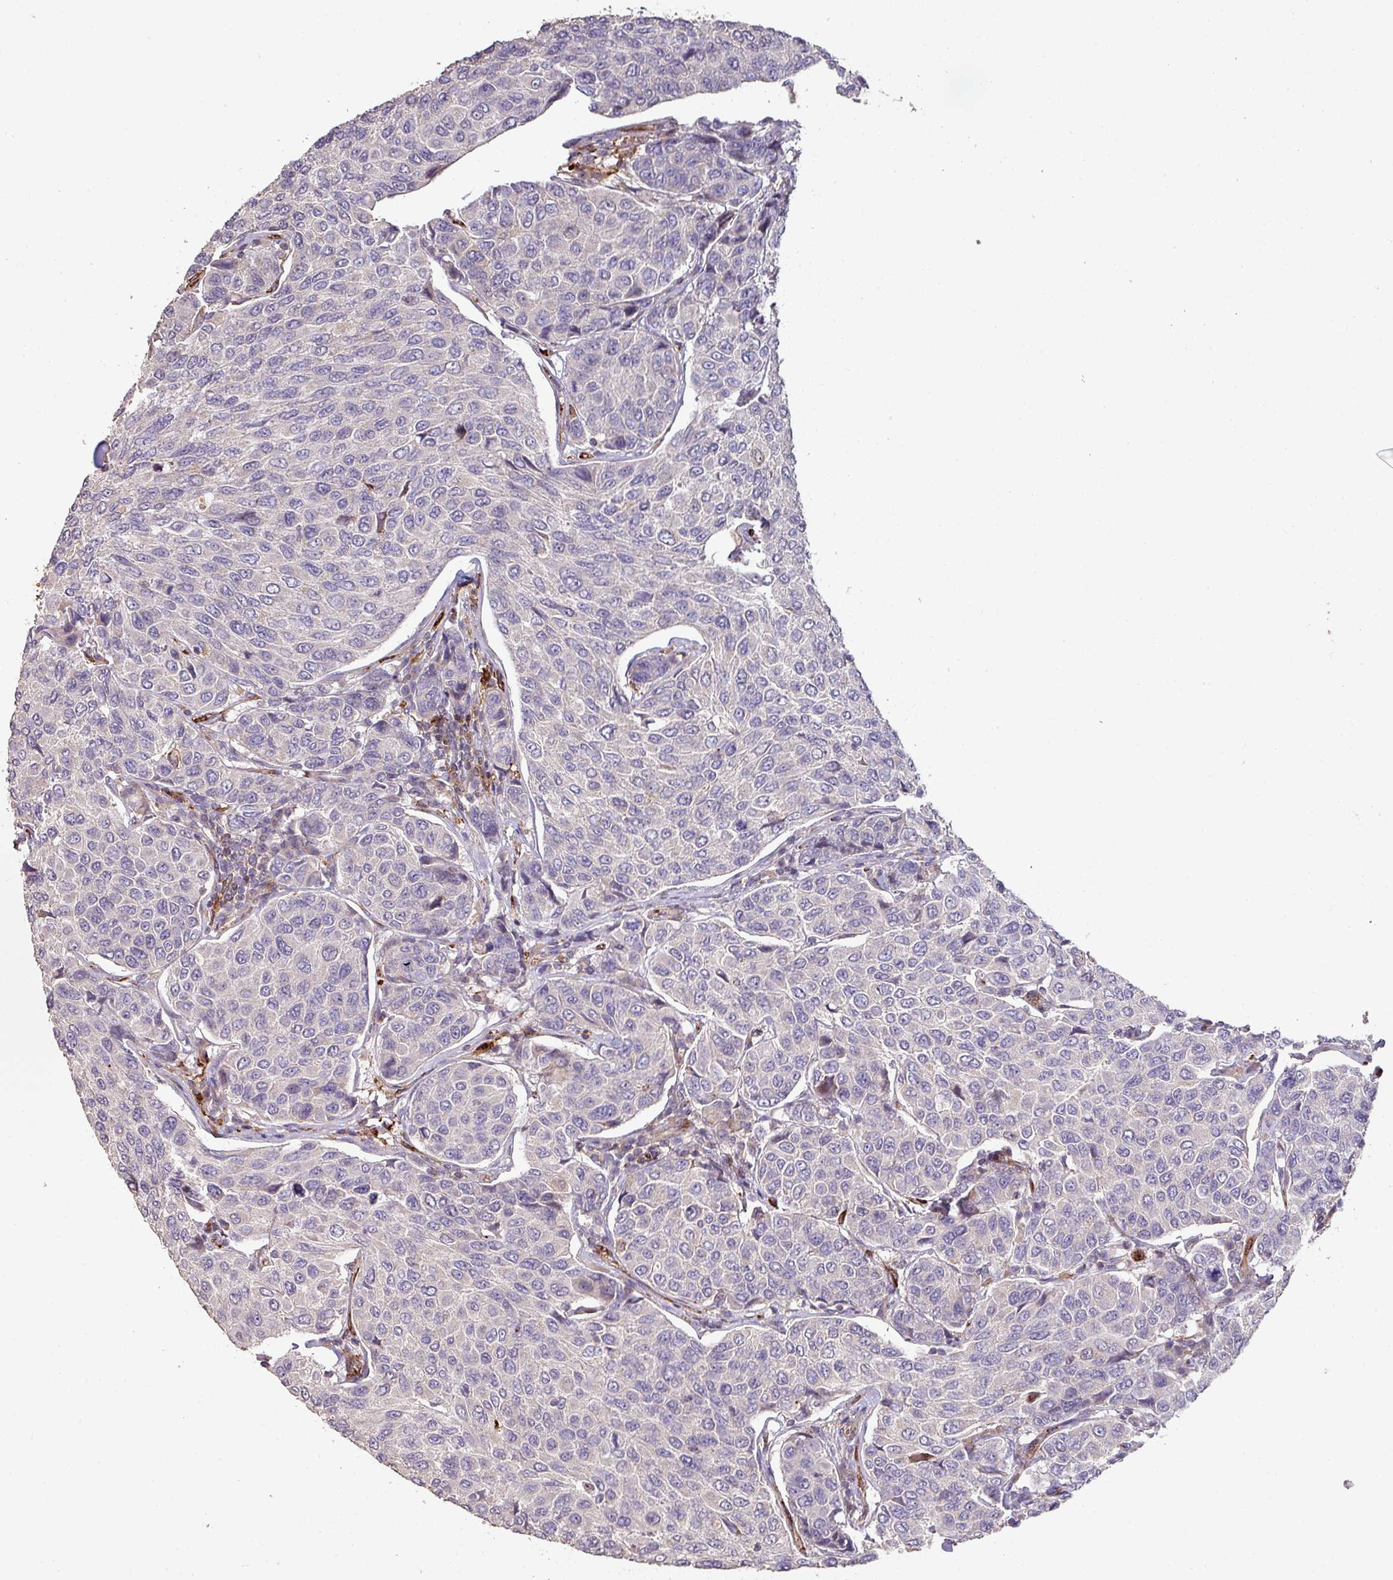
{"staining": {"intensity": "negative", "quantity": "none", "location": "none"}, "tissue": "breast cancer", "cell_type": "Tumor cells", "image_type": "cancer", "snomed": [{"axis": "morphology", "description": "Duct carcinoma"}, {"axis": "topography", "description": "Breast"}], "caption": "Protein analysis of breast cancer (invasive ductal carcinoma) reveals no significant positivity in tumor cells.", "gene": "RPL23A", "patient": {"sex": "female", "age": 55}}